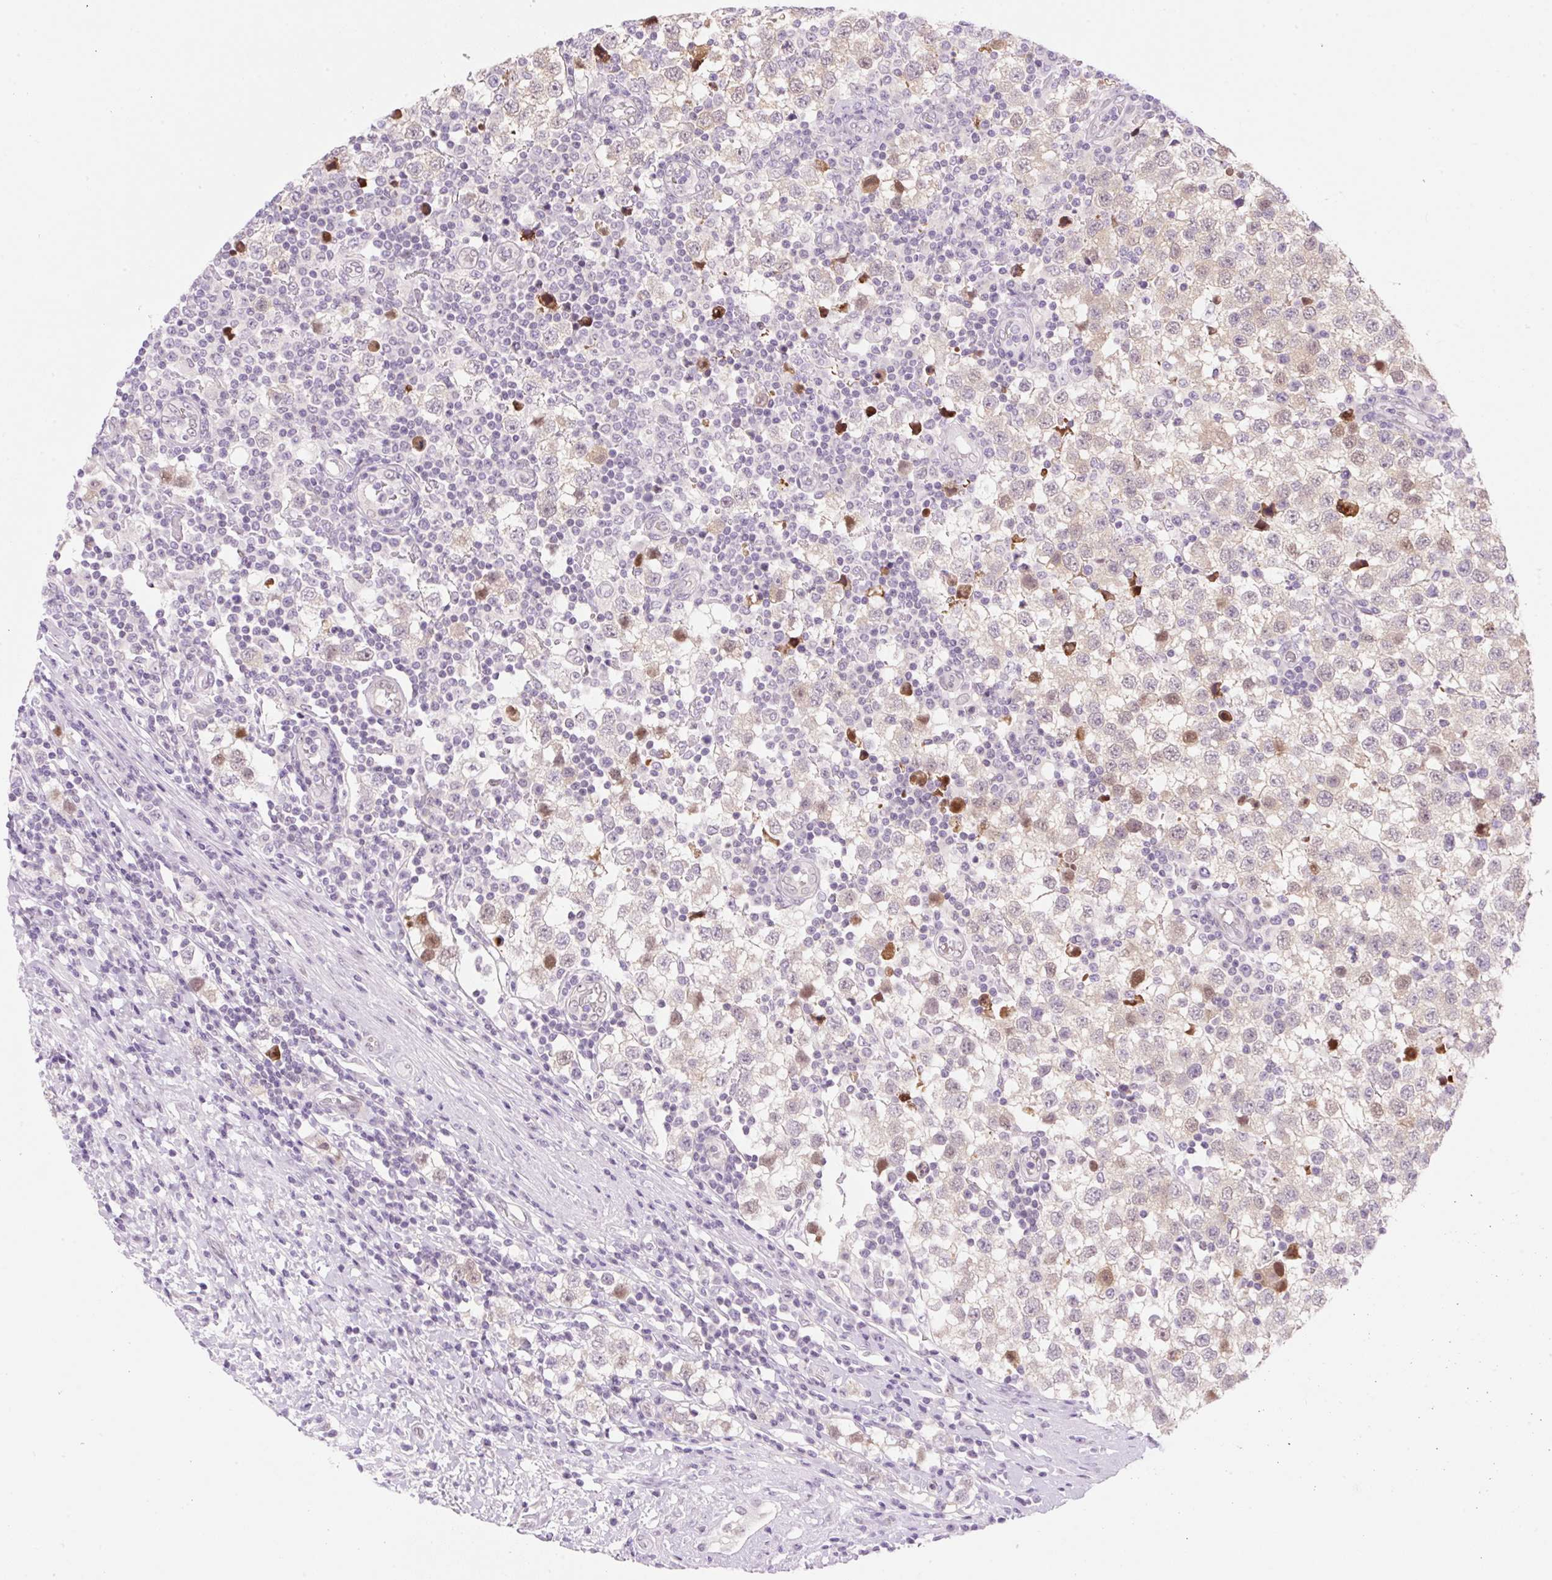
{"staining": {"intensity": "moderate", "quantity": "<25%", "location": "nuclear"}, "tissue": "testis cancer", "cell_type": "Tumor cells", "image_type": "cancer", "snomed": [{"axis": "morphology", "description": "Seminoma, NOS"}, {"axis": "topography", "description": "Testis"}], "caption": "Seminoma (testis) tissue displays moderate nuclear staining in about <25% of tumor cells", "gene": "SYNE3", "patient": {"sex": "male", "age": 34}}